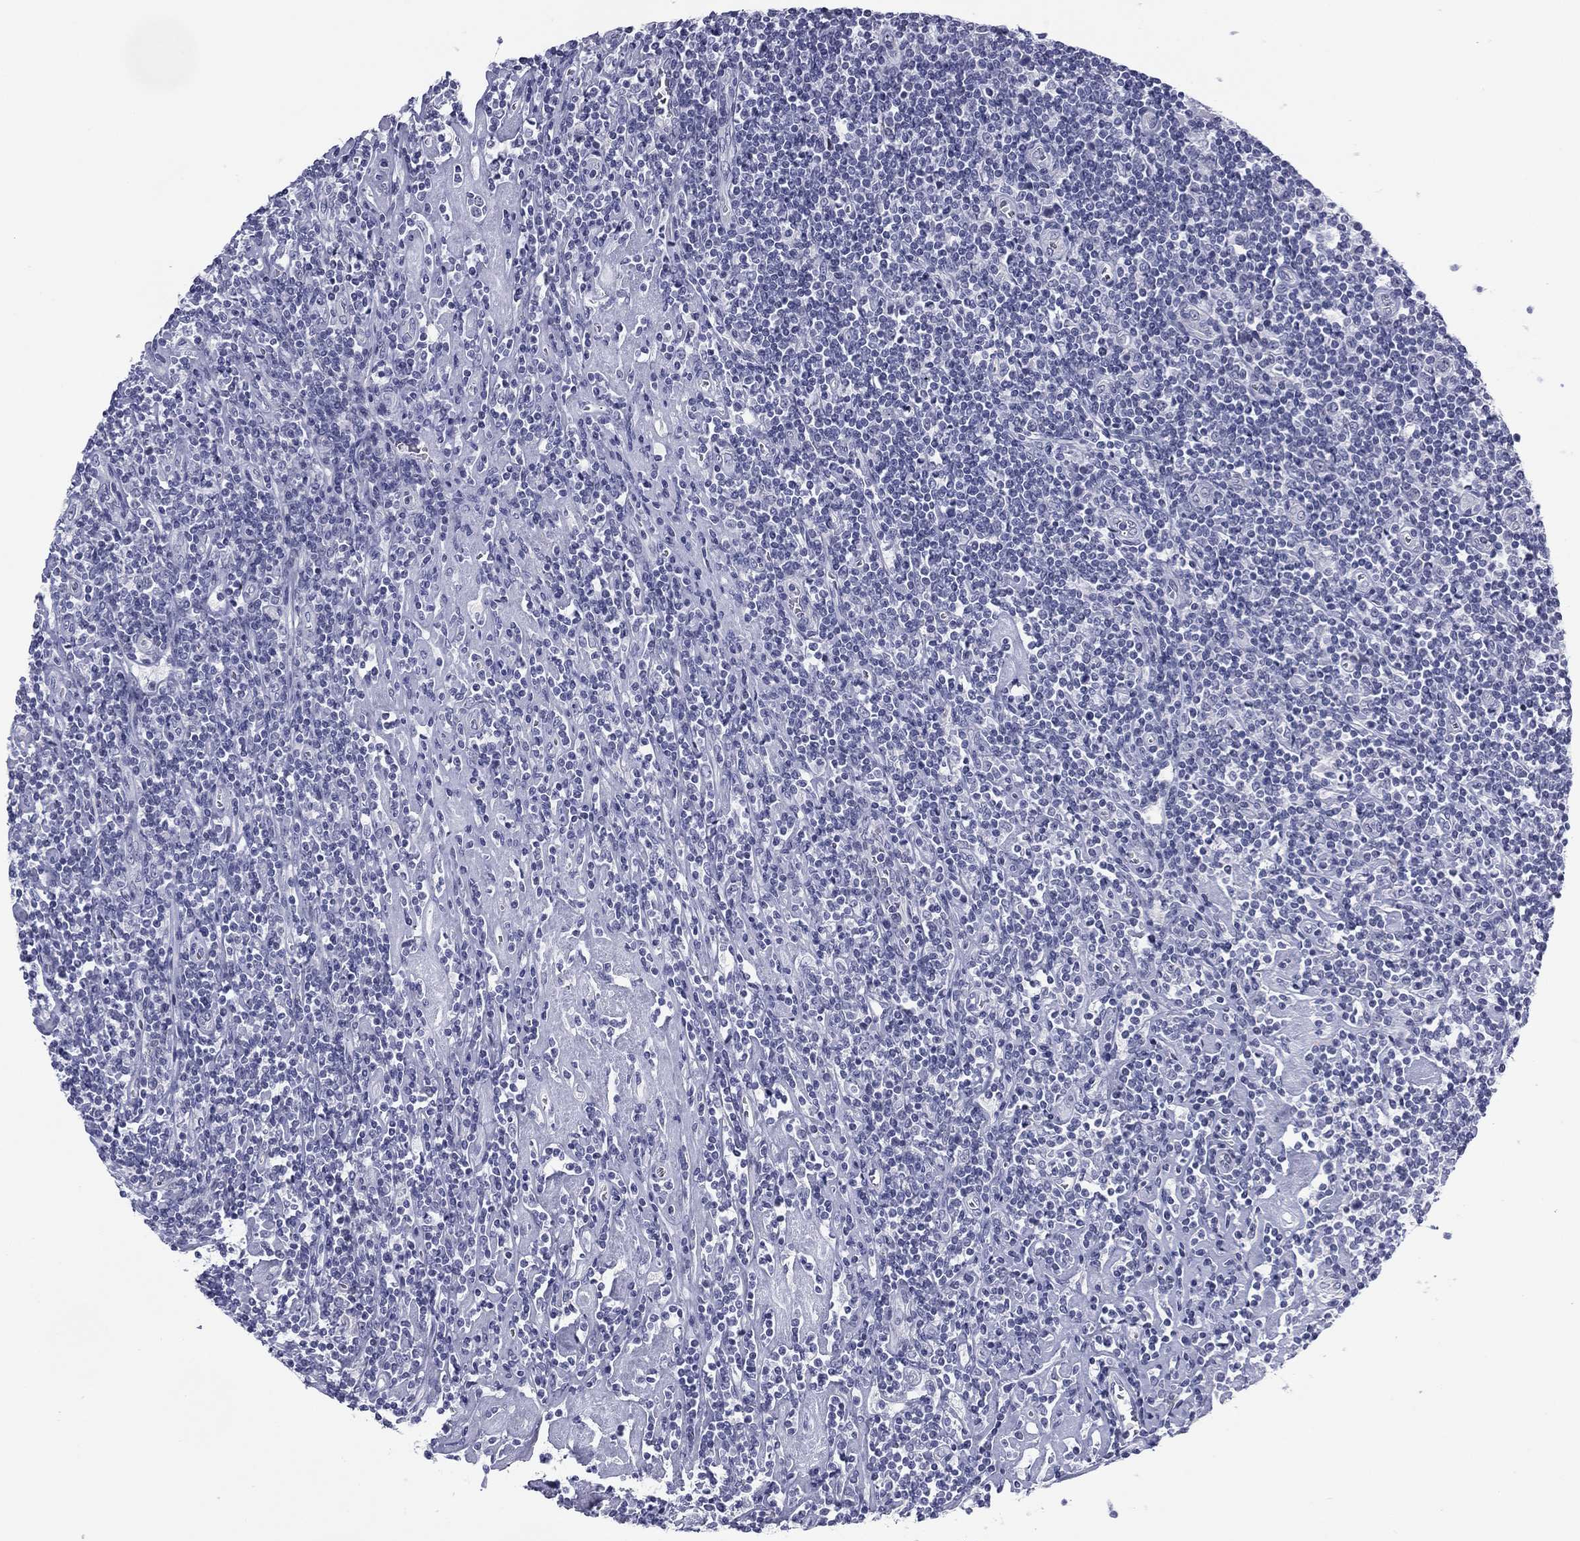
{"staining": {"intensity": "negative", "quantity": "none", "location": "none"}, "tissue": "lymphoma", "cell_type": "Tumor cells", "image_type": "cancer", "snomed": [{"axis": "morphology", "description": "Hodgkin's disease, NOS"}, {"axis": "topography", "description": "Lymph node"}], "caption": "This is an IHC image of lymphoma. There is no positivity in tumor cells.", "gene": "PRPH", "patient": {"sex": "male", "age": 40}}